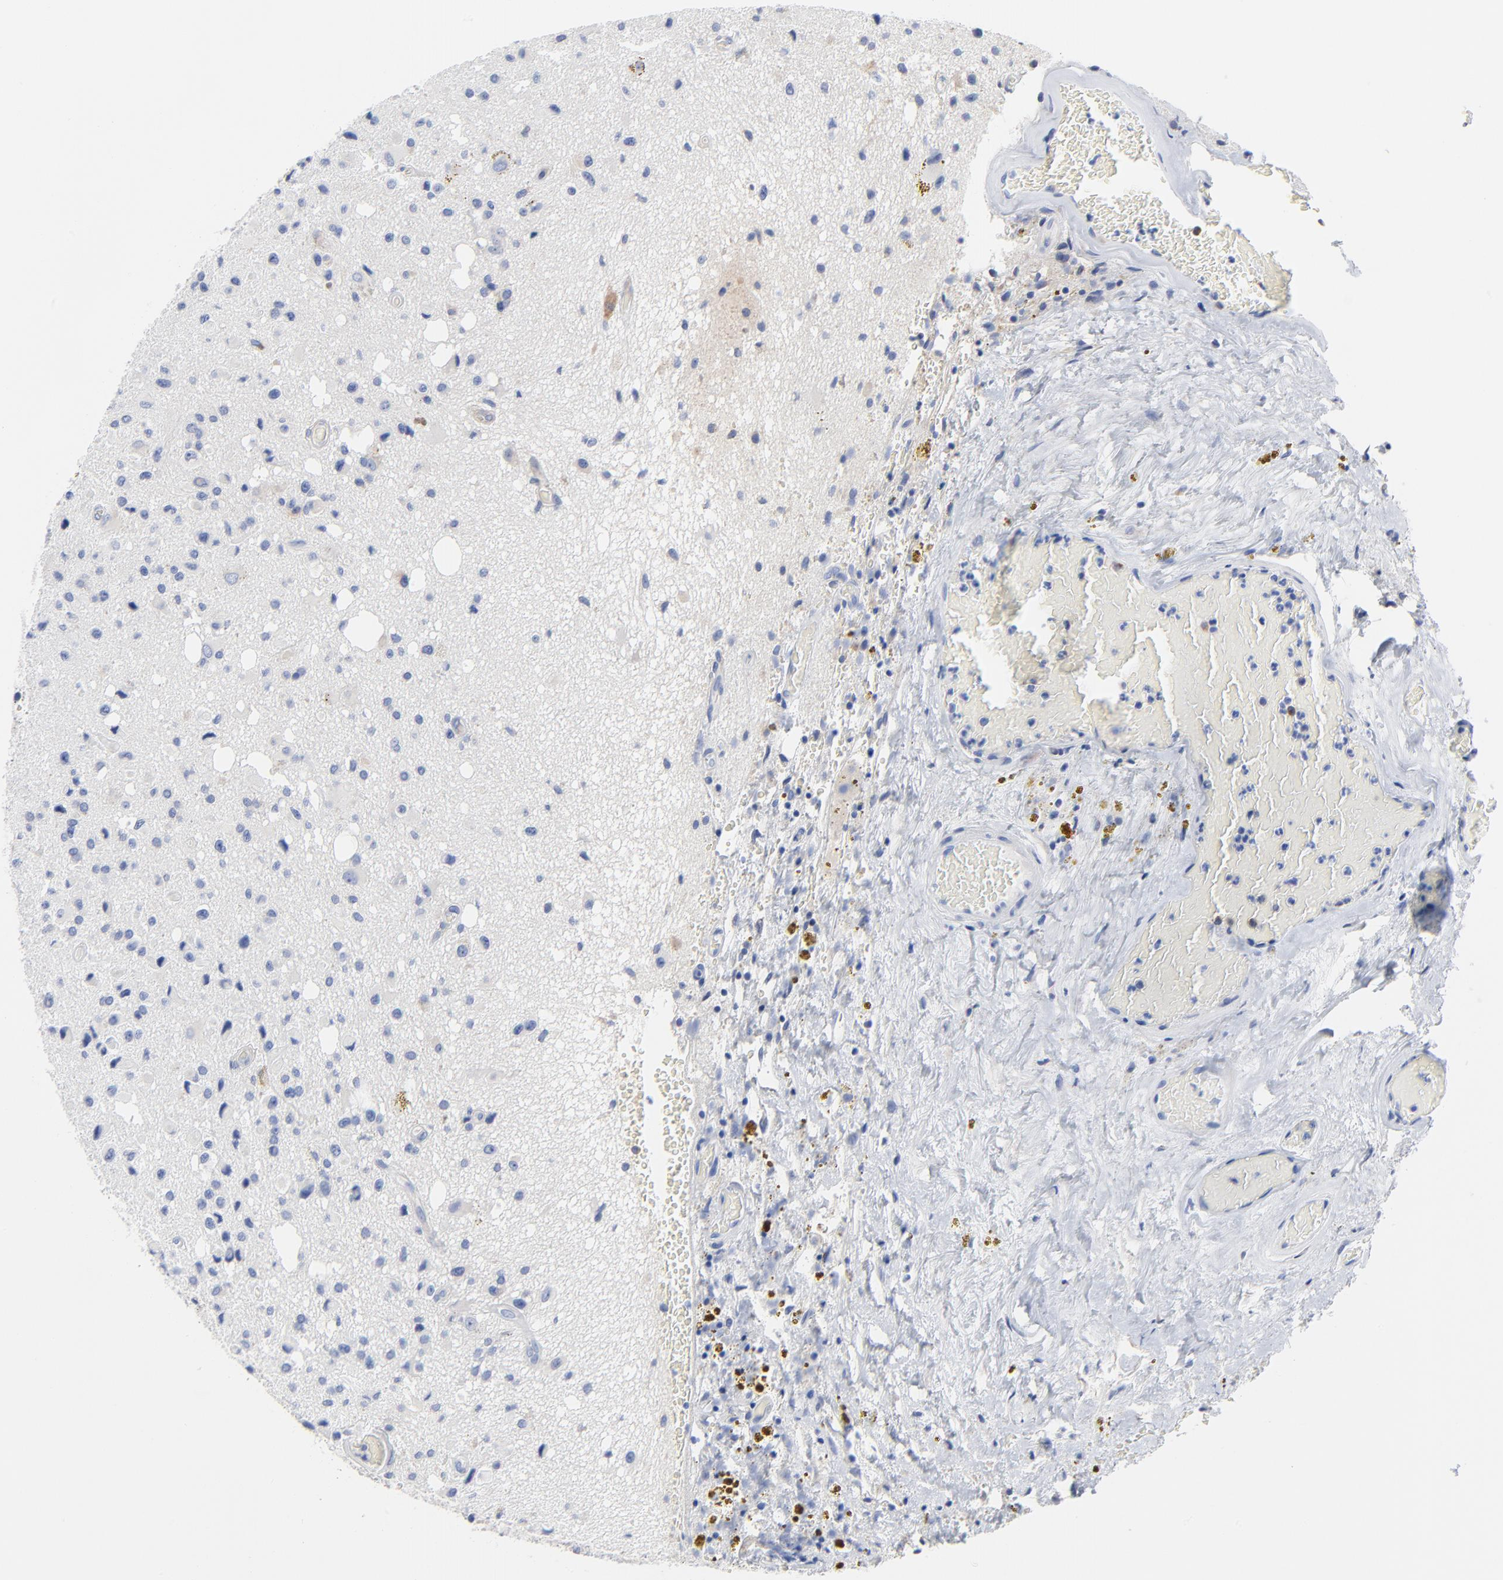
{"staining": {"intensity": "negative", "quantity": "none", "location": "none"}, "tissue": "glioma", "cell_type": "Tumor cells", "image_type": "cancer", "snomed": [{"axis": "morphology", "description": "Glioma, malignant, Low grade"}, {"axis": "topography", "description": "Brain"}], "caption": "This is a photomicrograph of IHC staining of malignant low-grade glioma, which shows no staining in tumor cells.", "gene": "STAT2", "patient": {"sex": "male", "age": 58}}